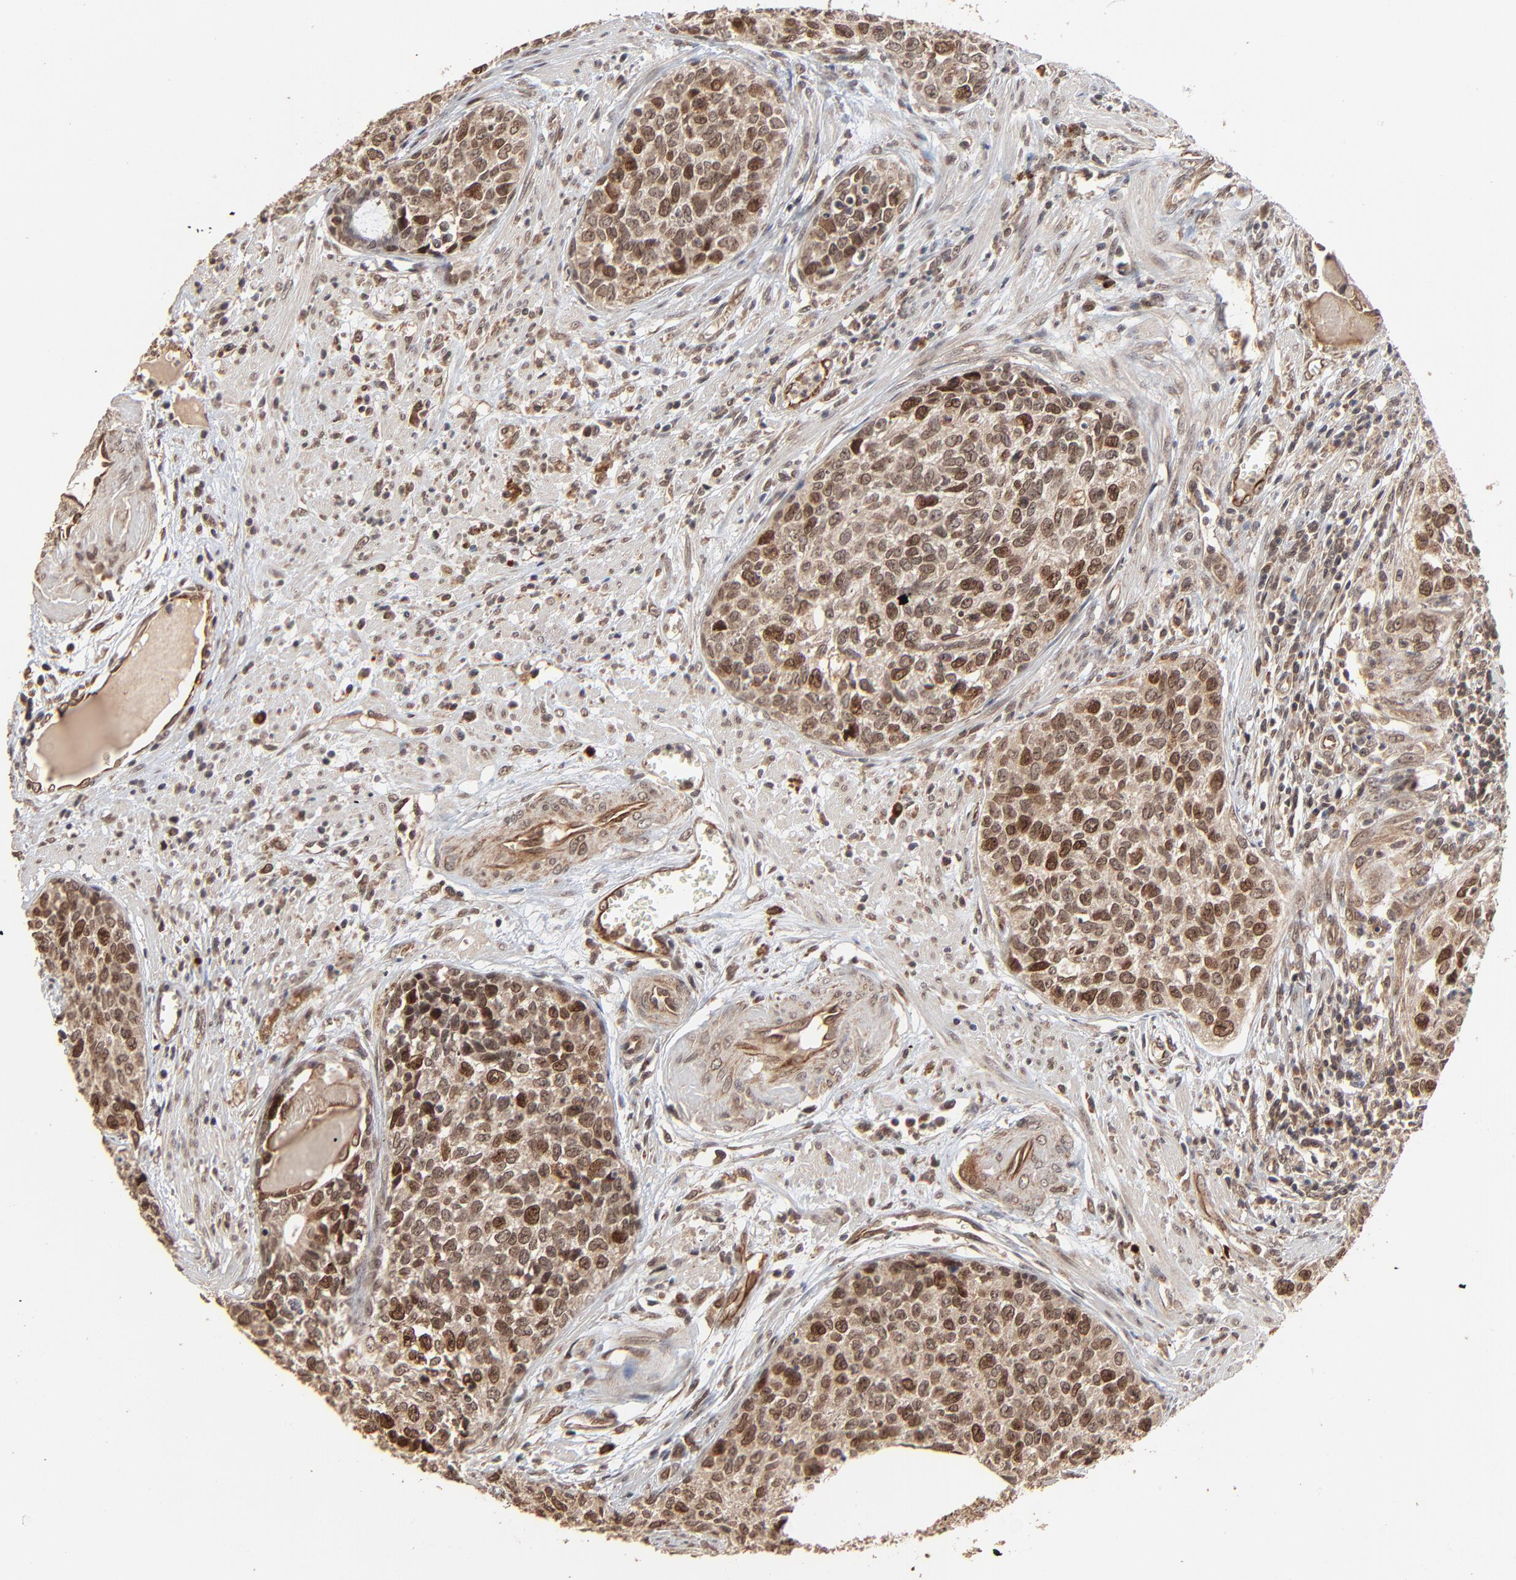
{"staining": {"intensity": "strong", "quantity": "25%-75%", "location": "nuclear"}, "tissue": "urothelial cancer", "cell_type": "Tumor cells", "image_type": "cancer", "snomed": [{"axis": "morphology", "description": "Urothelial carcinoma, High grade"}, {"axis": "topography", "description": "Urinary bladder"}], "caption": "Immunohistochemical staining of human urothelial carcinoma (high-grade) displays high levels of strong nuclear protein expression in about 25%-75% of tumor cells. (Brightfield microscopy of DAB IHC at high magnification).", "gene": "FAM227A", "patient": {"sex": "male", "age": 81}}